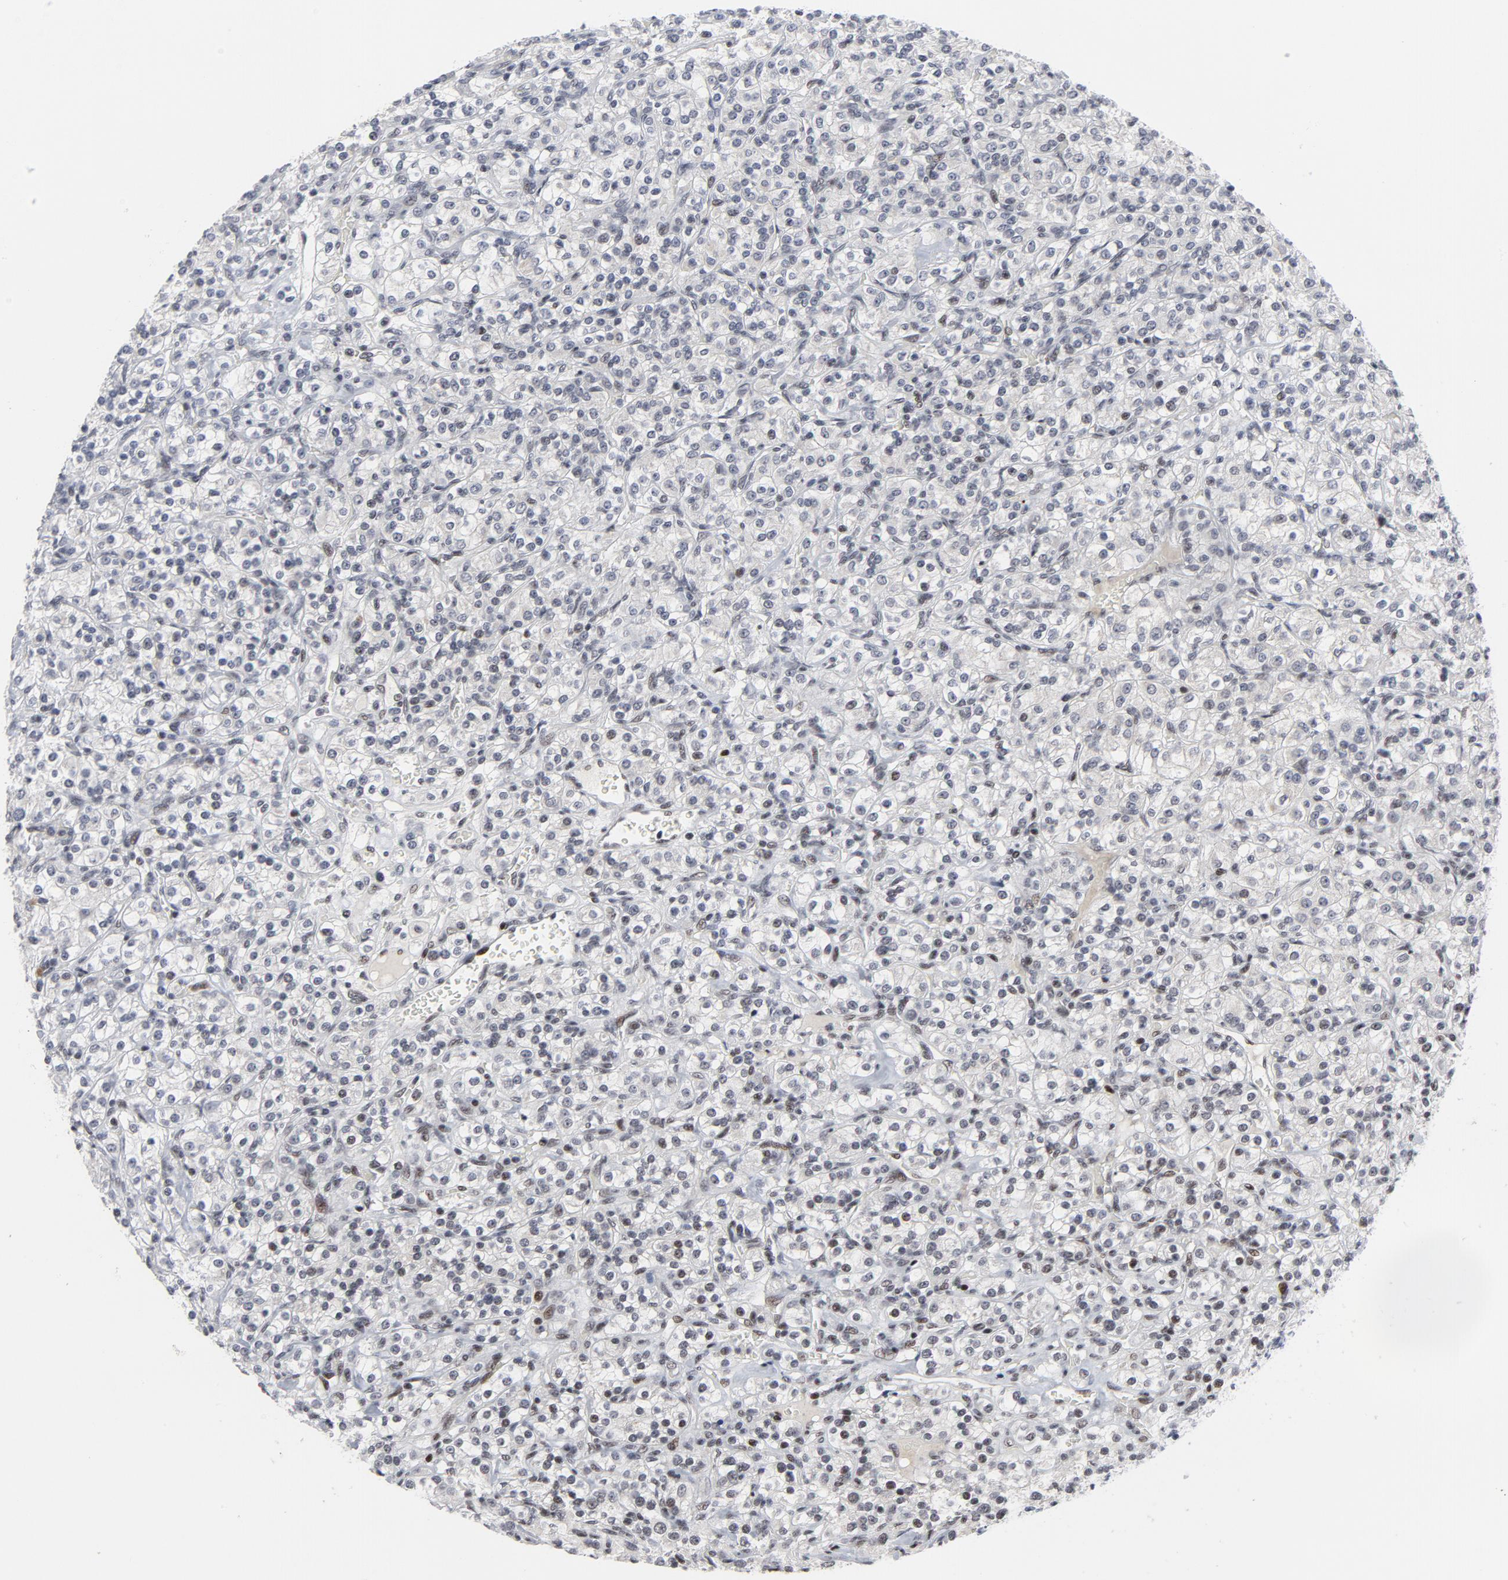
{"staining": {"intensity": "weak", "quantity": "<25%", "location": "nuclear"}, "tissue": "renal cancer", "cell_type": "Tumor cells", "image_type": "cancer", "snomed": [{"axis": "morphology", "description": "Adenocarcinoma, NOS"}, {"axis": "topography", "description": "Kidney"}], "caption": "This is an IHC image of renal cancer. There is no positivity in tumor cells.", "gene": "GABPA", "patient": {"sex": "male", "age": 77}}